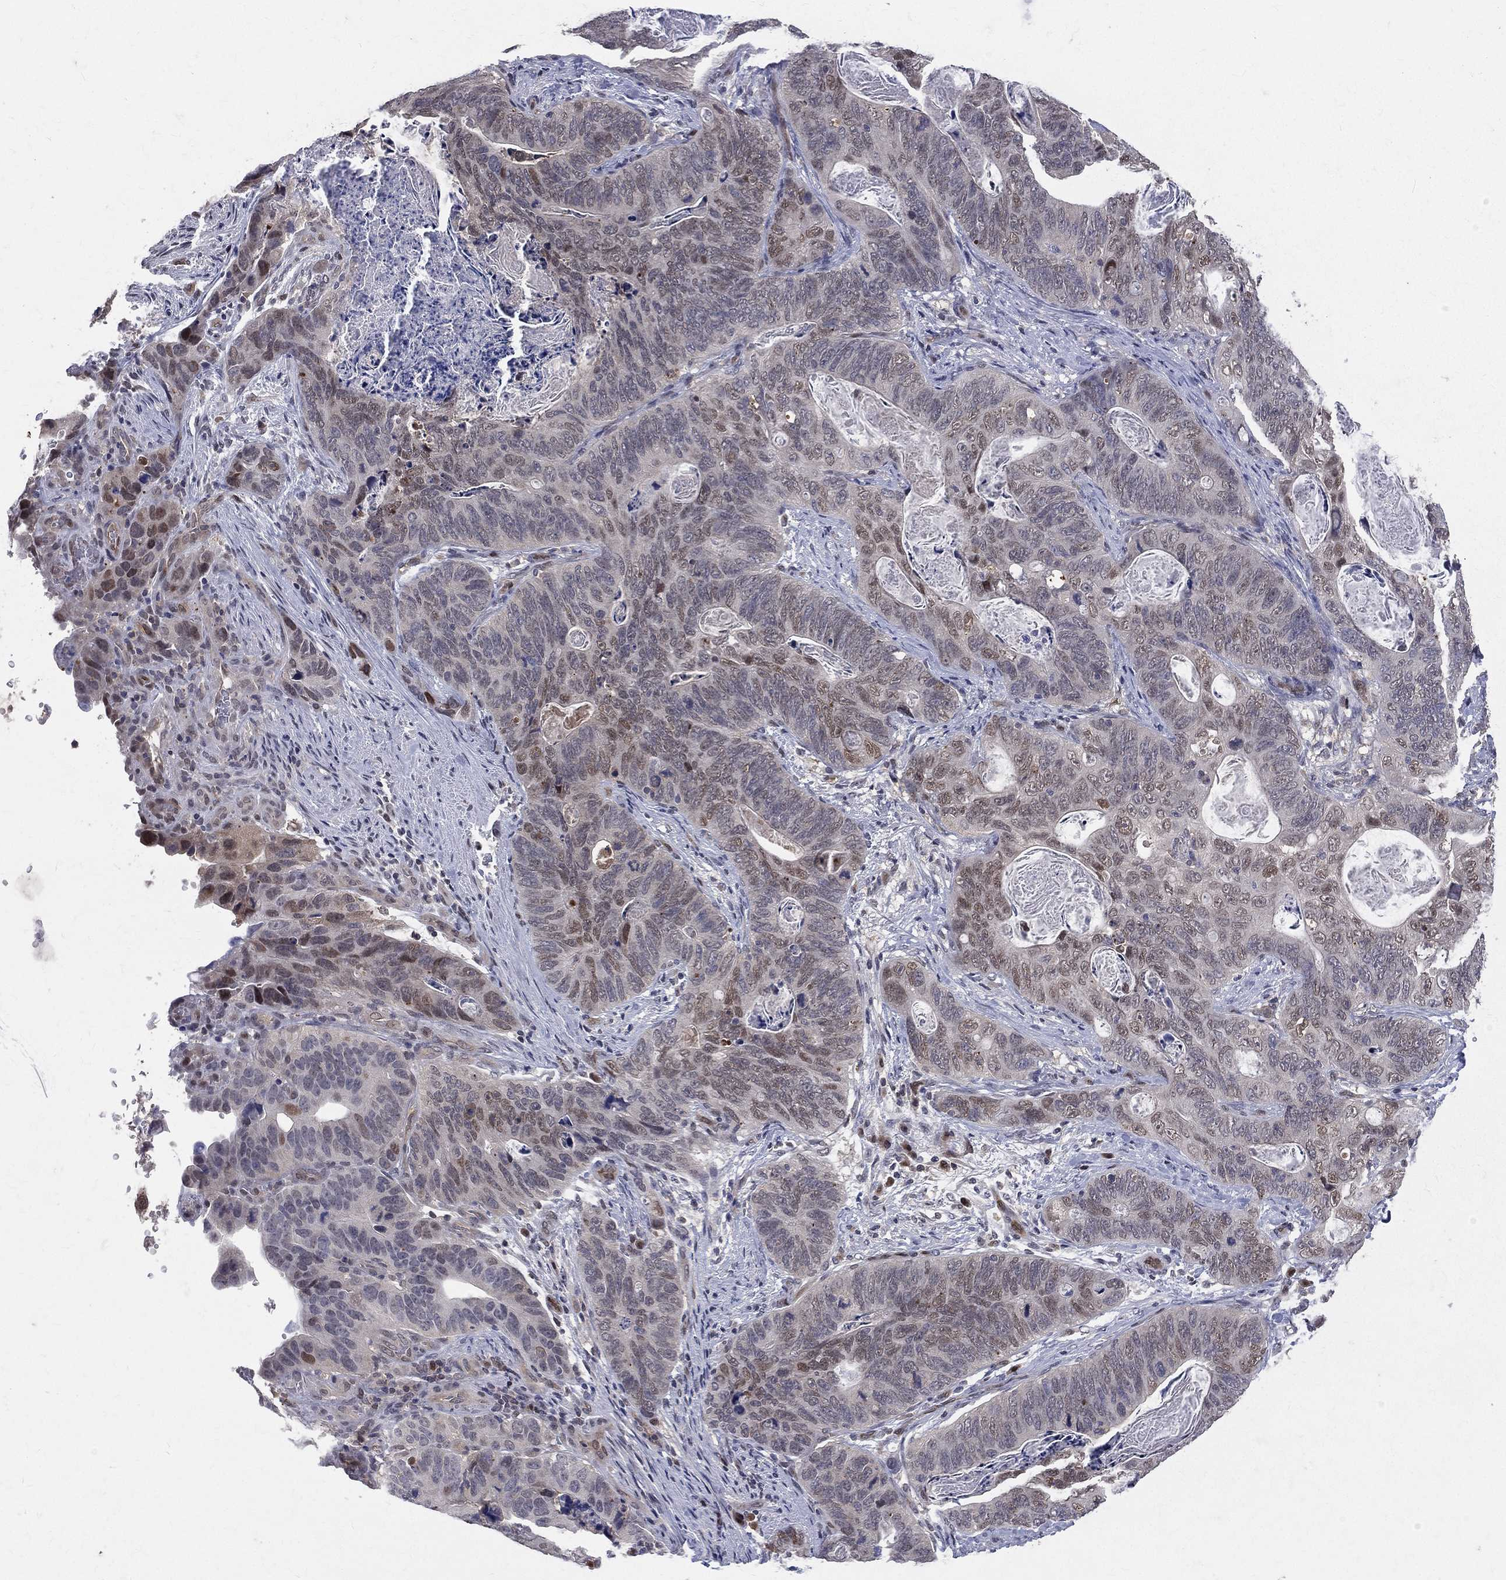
{"staining": {"intensity": "weak", "quantity": "25%-75%", "location": "nuclear"}, "tissue": "stomach cancer", "cell_type": "Tumor cells", "image_type": "cancer", "snomed": [{"axis": "morphology", "description": "Normal tissue, NOS"}, {"axis": "morphology", "description": "Adenocarcinoma, NOS"}, {"axis": "topography", "description": "Stomach"}], "caption": "DAB (3,3'-diaminobenzidine) immunohistochemical staining of human stomach cancer (adenocarcinoma) shows weak nuclear protein expression in about 25%-75% of tumor cells.", "gene": "GMPR2", "patient": {"sex": "female", "age": 89}}